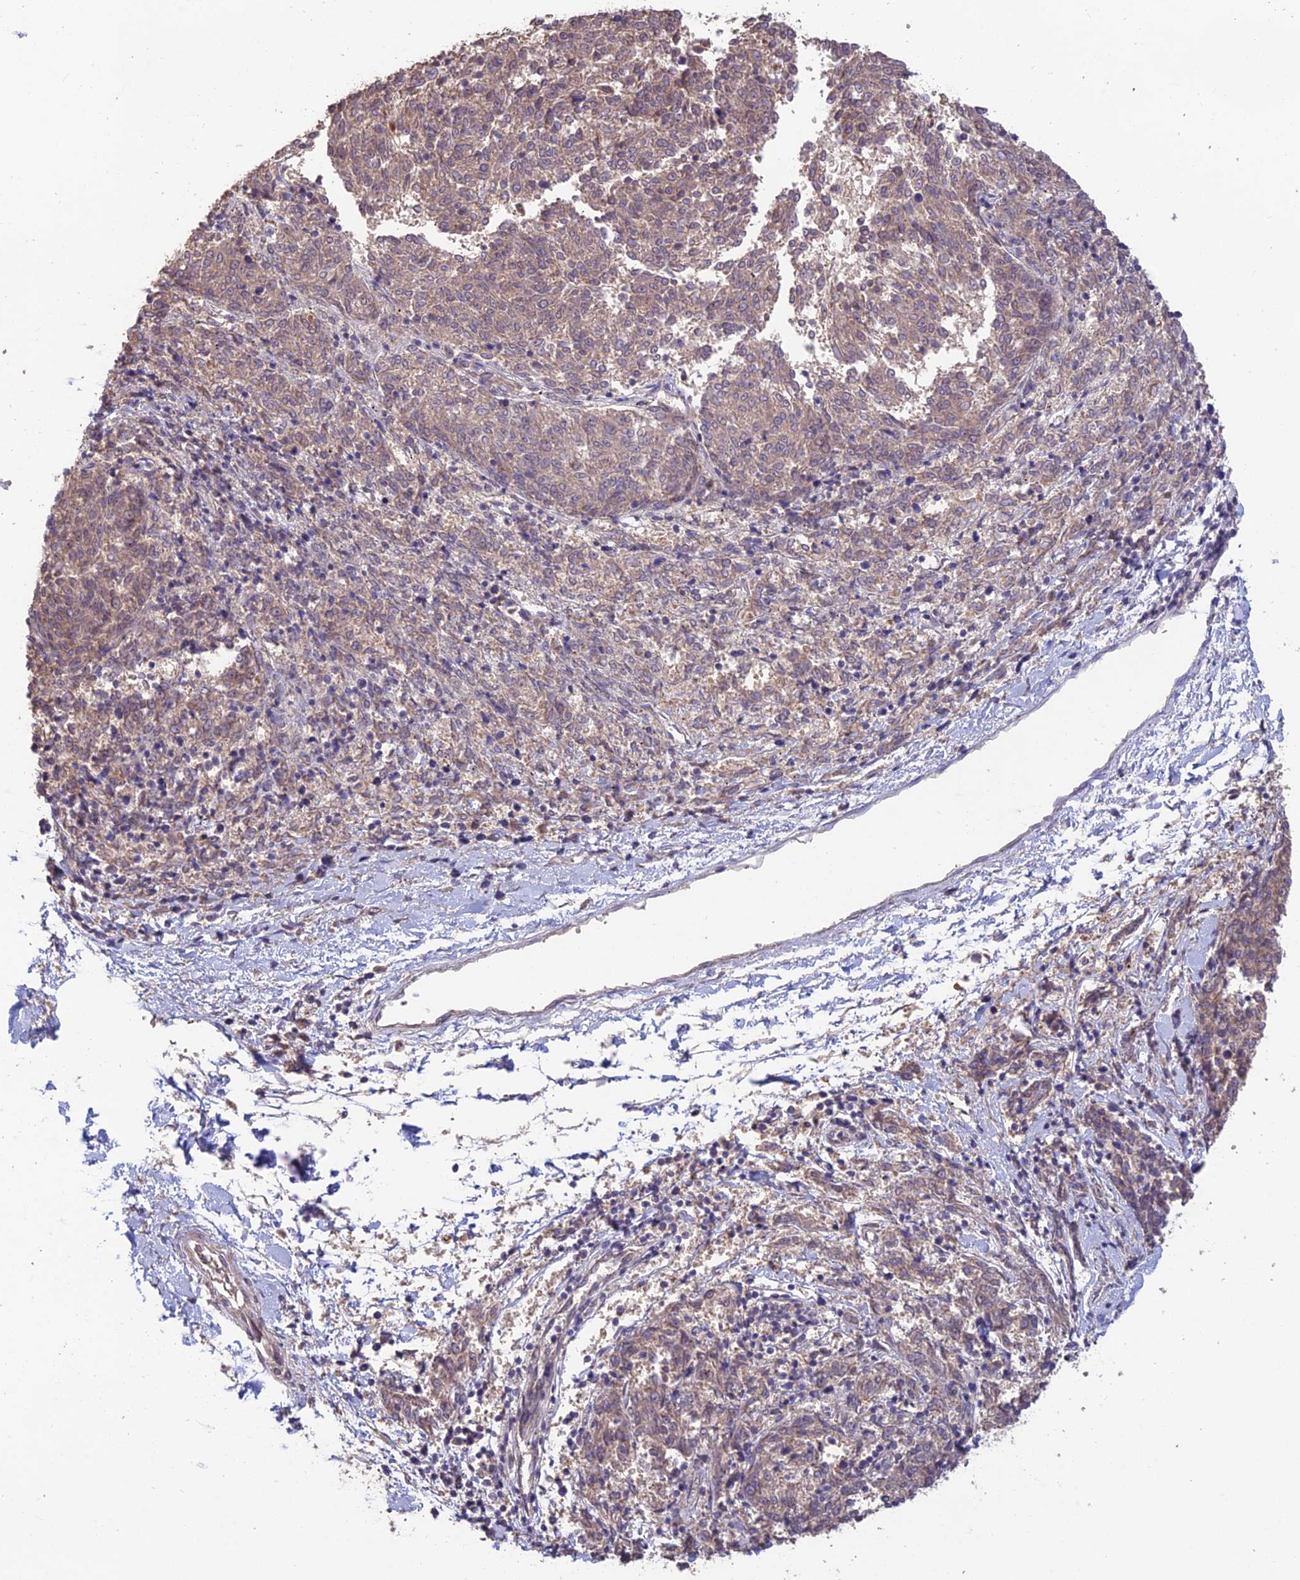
{"staining": {"intensity": "weak", "quantity": "25%-75%", "location": "cytoplasmic/membranous"}, "tissue": "melanoma", "cell_type": "Tumor cells", "image_type": "cancer", "snomed": [{"axis": "morphology", "description": "Malignant melanoma, NOS"}, {"axis": "topography", "description": "Skin"}], "caption": "About 25%-75% of tumor cells in human melanoma demonstrate weak cytoplasmic/membranous protein staining as visualized by brown immunohistochemical staining.", "gene": "SHISA5", "patient": {"sex": "female", "age": 72}}